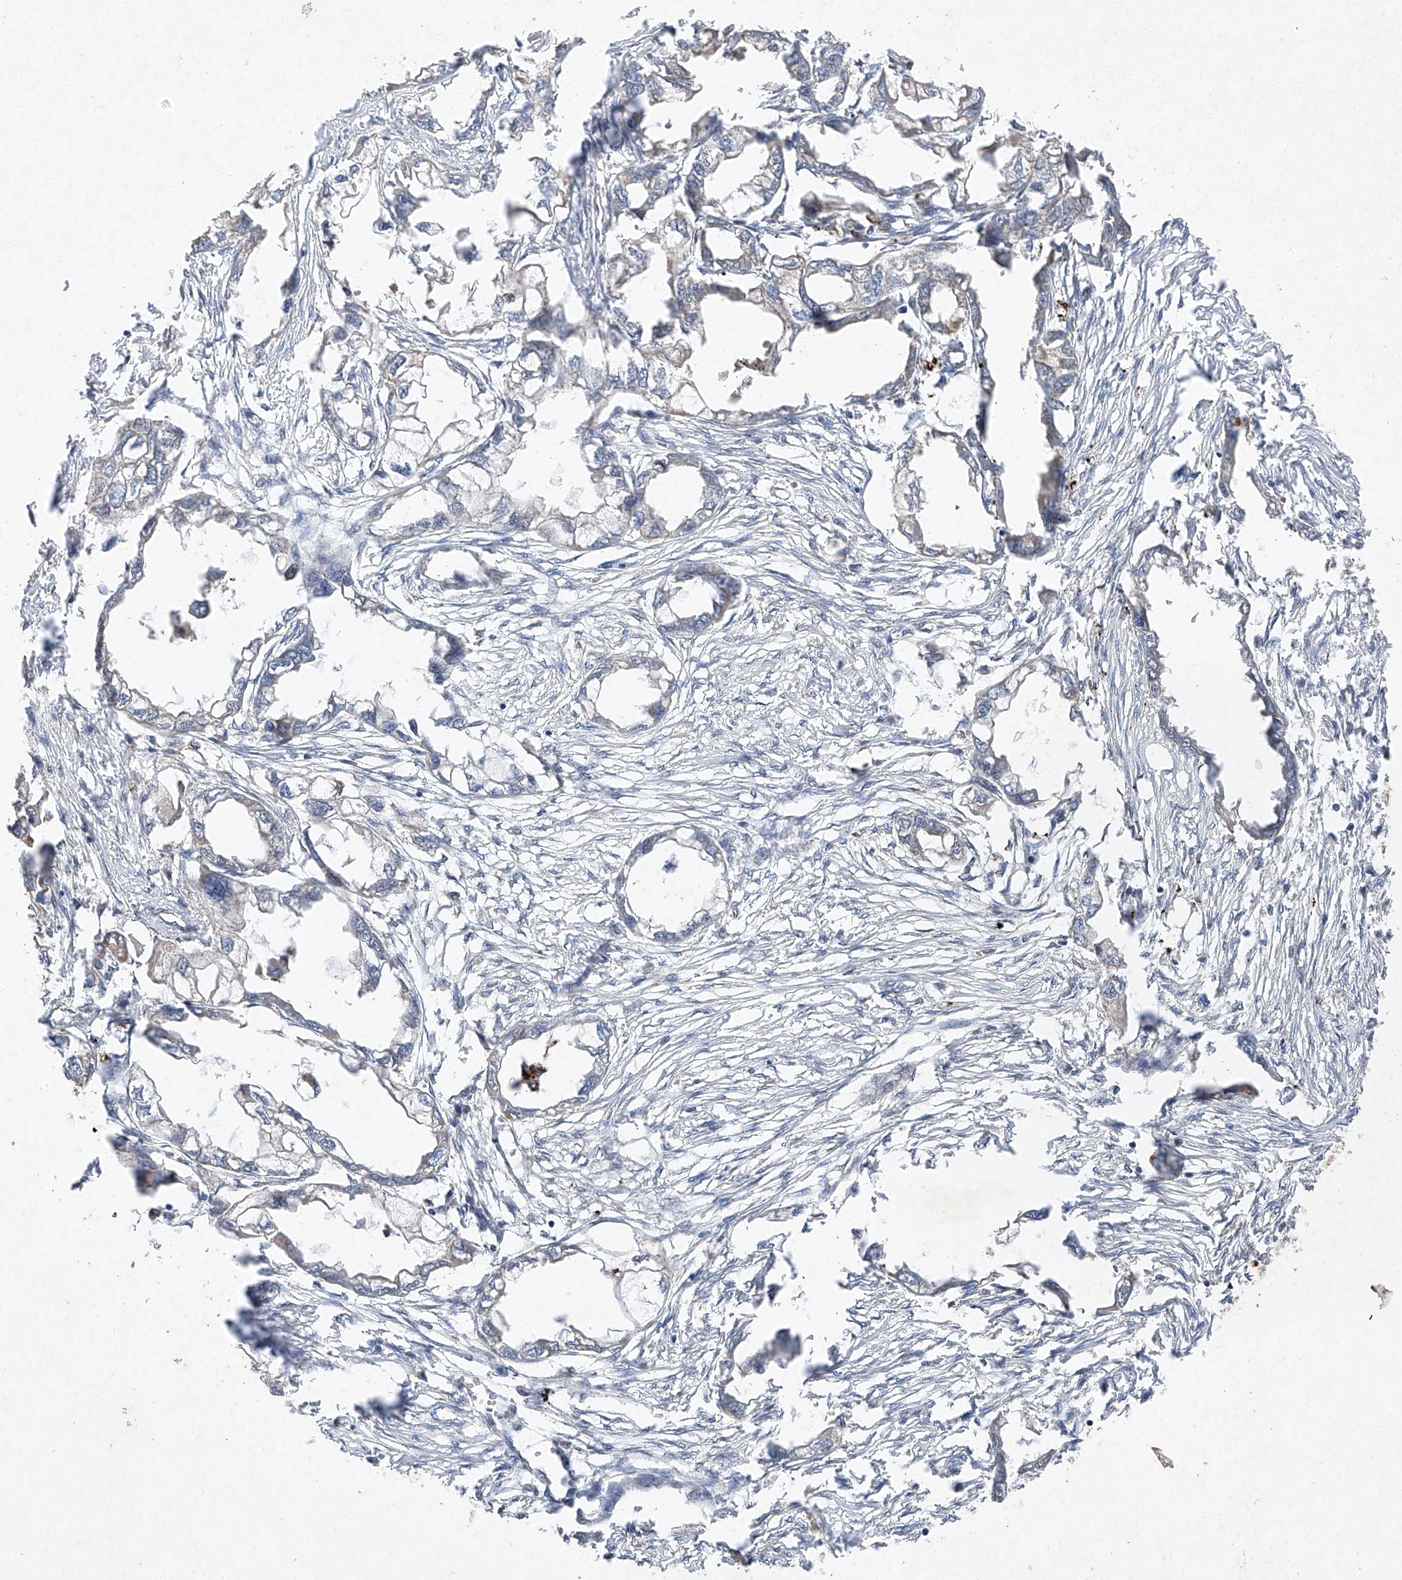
{"staining": {"intensity": "negative", "quantity": "none", "location": "none"}, "tissue": "endometrial cancer", "cell_type": "Tumor cells", "image_type": "cancer", "snomed": [{"axis": "morphology", "description": "Adenocarcinoma, NOS"}, {"axis": "morphology", "description": "Adenocarcinoma, metastatic, NOS"}, {"axis": "topography", "description": "Adipose tissue"}, {"axis": "topography", "description": "Endometrium"}], "caption": "Human metastatic adenocarcinoma (endometrial) stained for a protein using immunohistochemistry (IHC) exhibits no staining in tumor cells.", "gene": "RUSC1", "patient": {"sex": "female", "age": 67}}